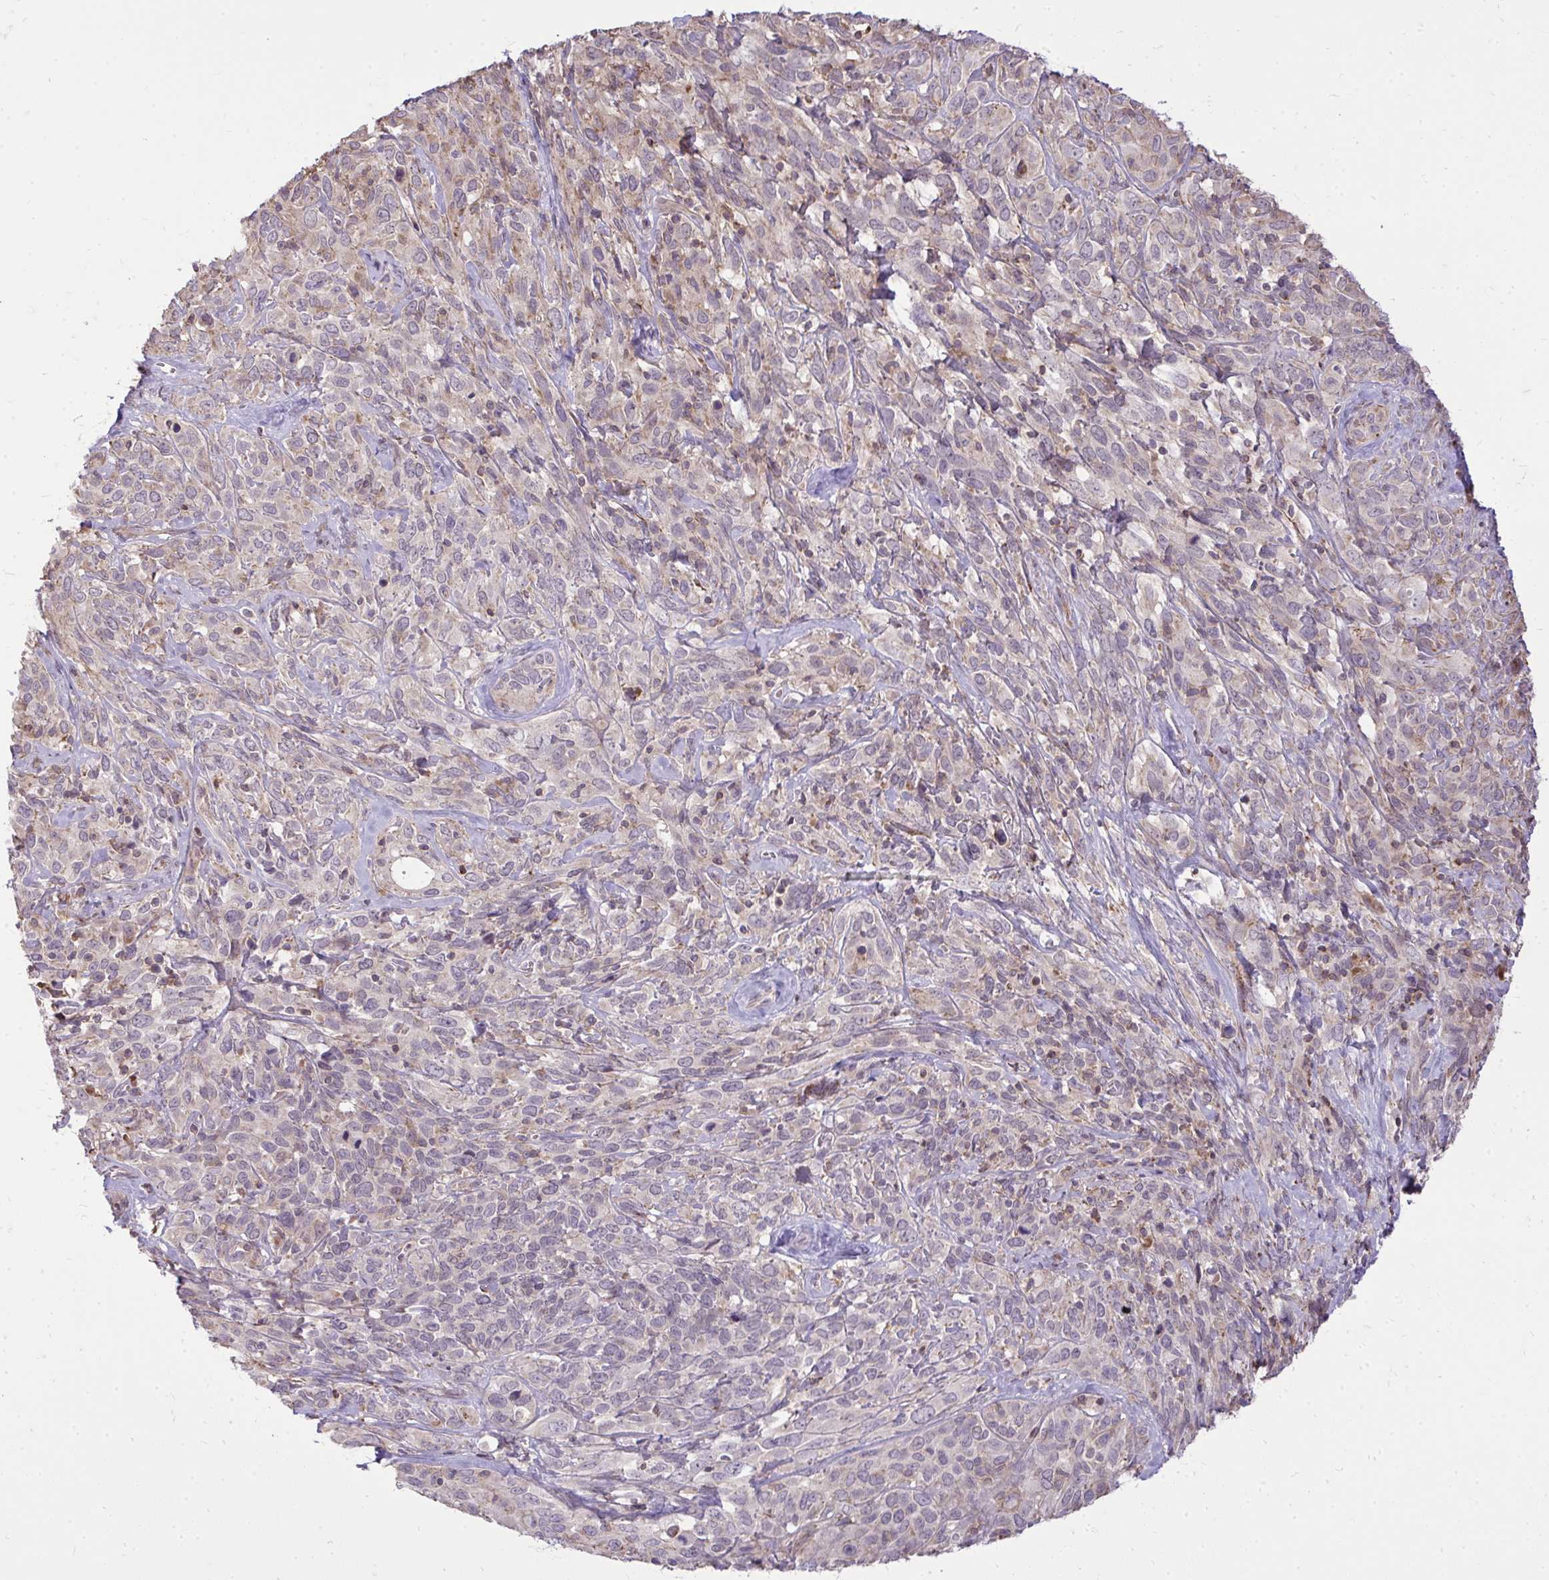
{"staining": {"intensity": "negative", "quantity": "none", "location": "none"}, "tissue": "cervical cancer", "cell_type": "Tumor cells", "image_type": "cancer", "snomed": [{"axis": "morphology", "description": "Normal tissue, NOS"}, {"axis": "morphology", "description": "Squamous cell carcinoma, NOS"}, {"axis": "topography", "description": "Cervix"}], "caption": "Tumor cells are negative for protein expression in human squamous cell carcinoma (cervical). (DAB (3,3'-diaminobenzidine) immunohistochemistry with hematoxylin counter stain).", "gene": "SLC7A5", "patient": {"sex": "female", "age": 51}}